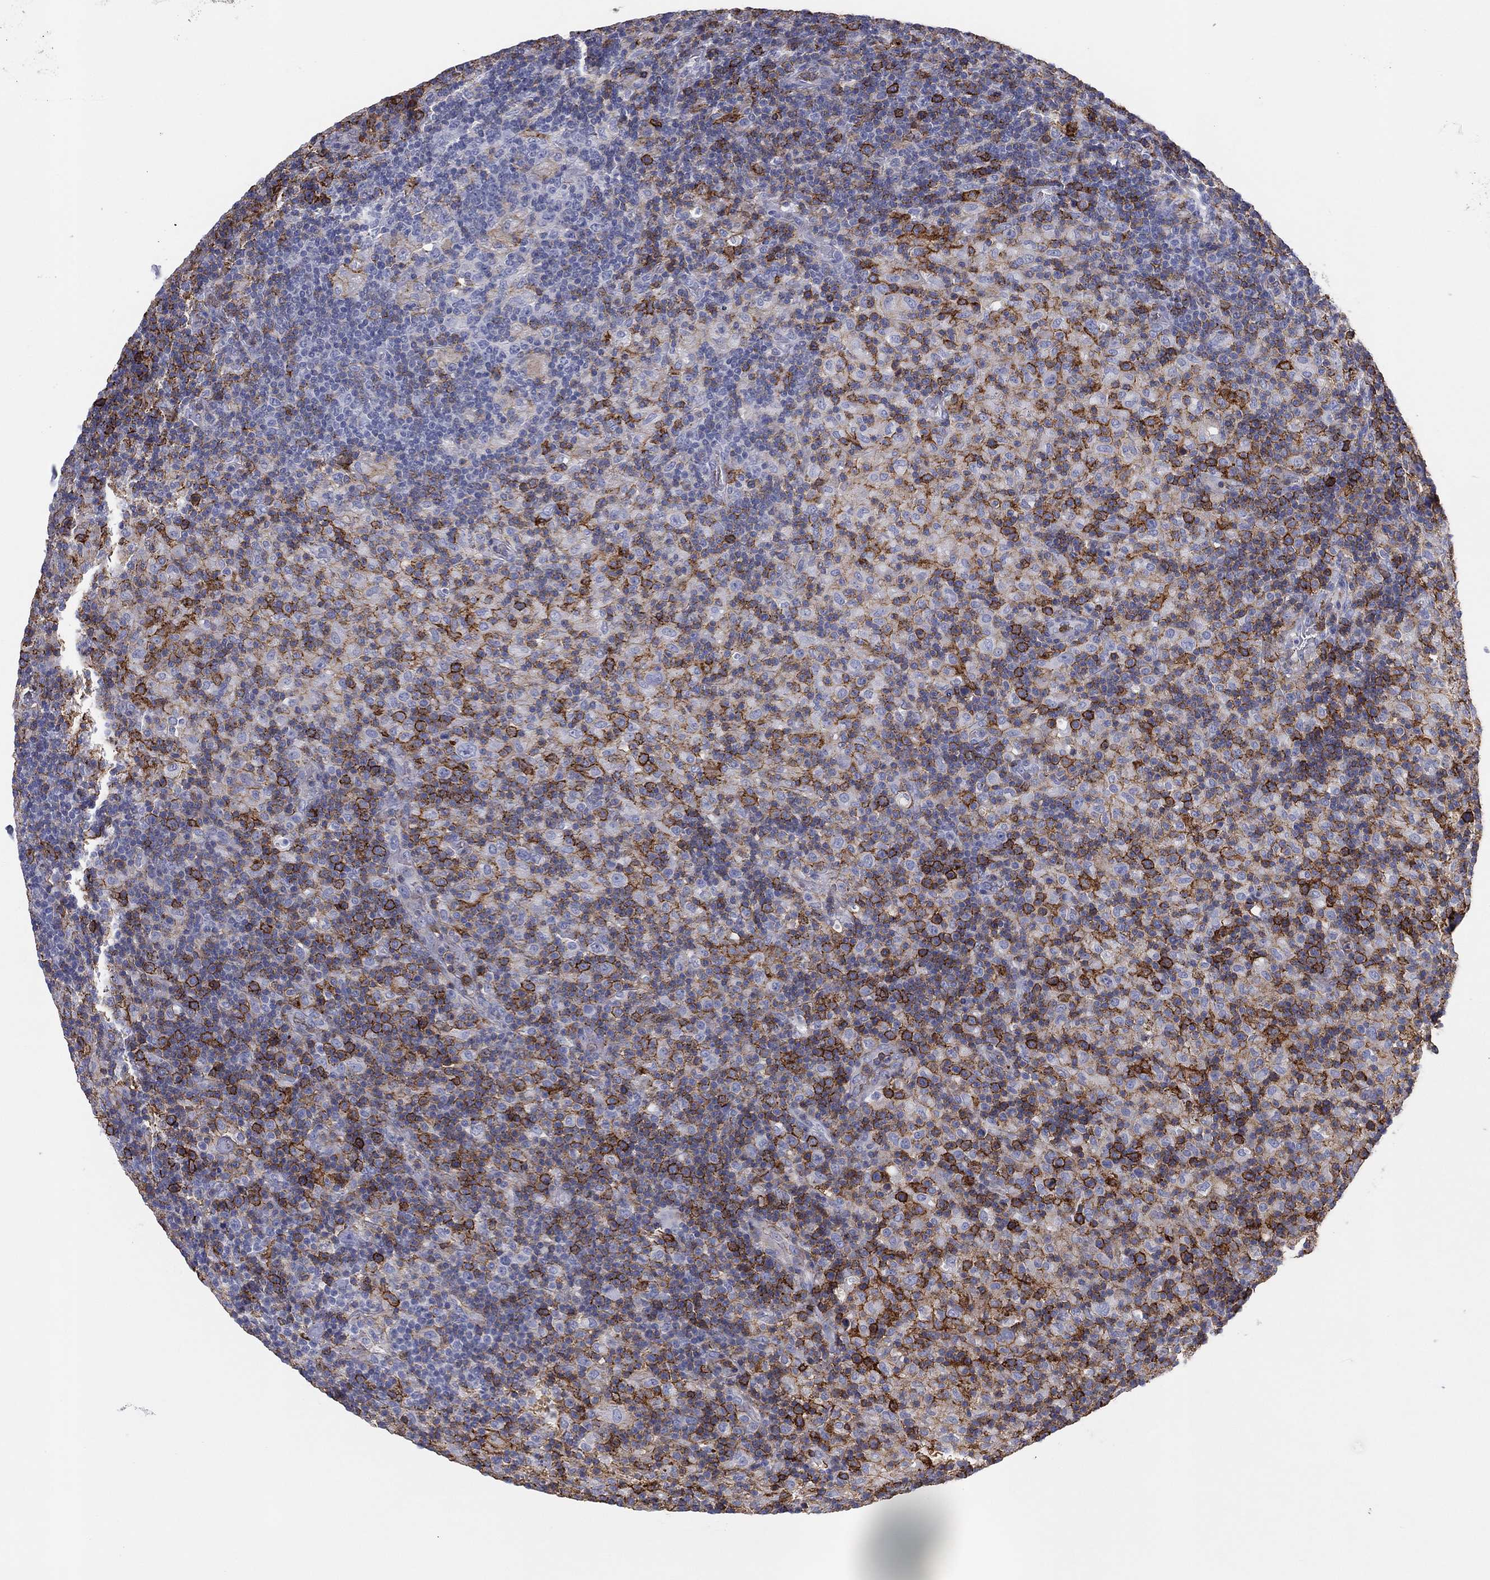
{"staining": {"intensity": "negative", "quantity": "none", "location": "none"}, "tissue": "lymphoma", "cell_type": "Tumor cells", "image_type": "cancer", "snomed": [{"axis": "morphology", "description": "Hodgkin's disease, NOS"}, {"axis": "topography", "description": "Lymph node"}], "caption": "Histopathology image shows no protein expression in tumor cells of lymphoma tissue.", "gene": "SELPLG", "patient": {"sex": "male", "age": 70}}